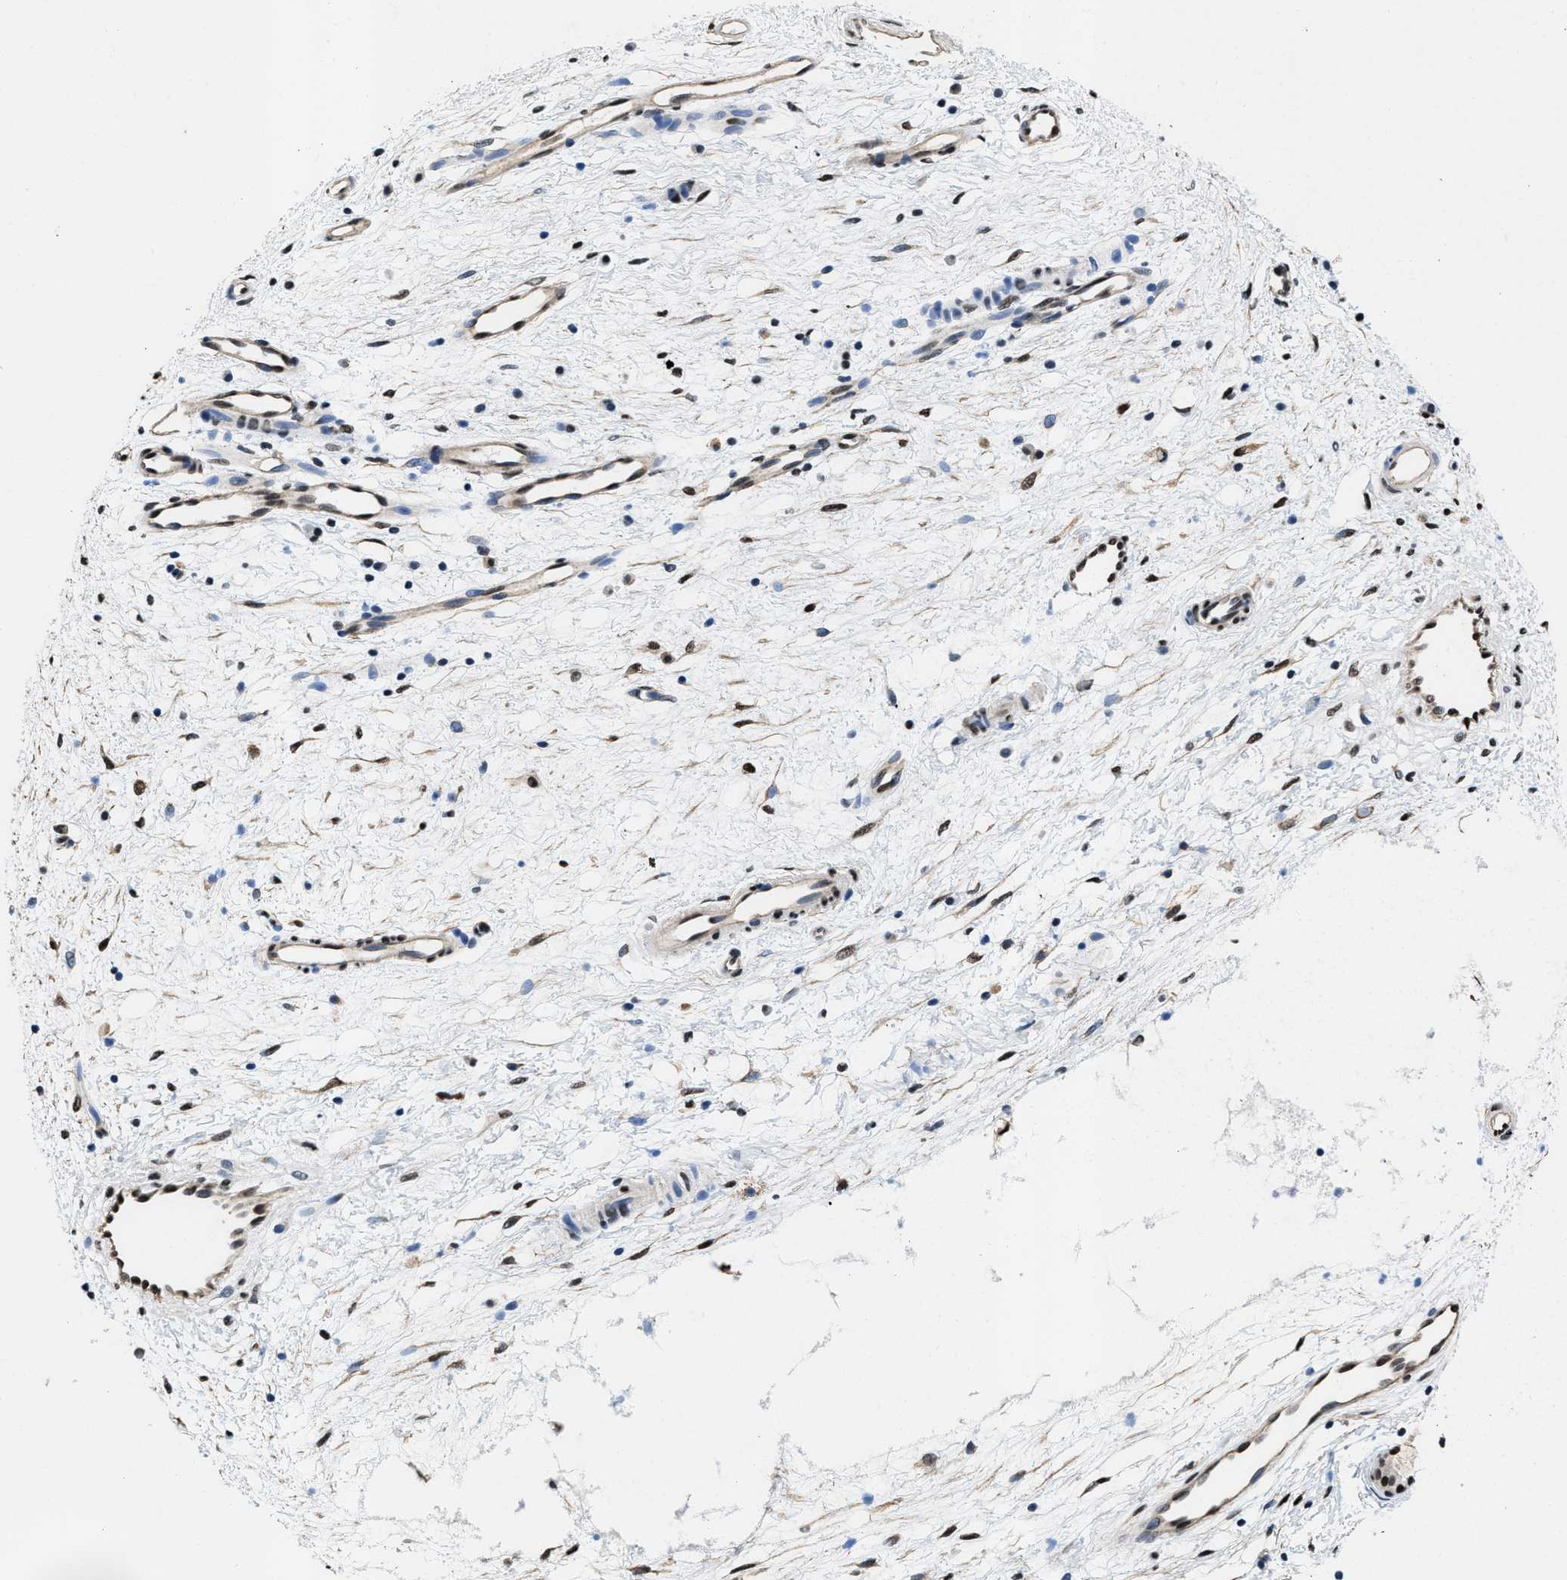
{"staining": {"intensity": "strong", "quantity": ">75%", "location": "nuclear"}, "tissue": "nasopharynx", "cell_type": "Respiratory epithelial cells", "image_type": "normal", "snomed": [{"axis": "morphology", "description": "Normal tissue, NOS"}, {"axis": "topography", "description": "Nasopharynx"}], "caption": "Protein expression analysis of normal nasopharynx shows strong nuclear staining in approximately >75% of respiratory epithelial cells.", "gene": "SAFB", "patient": {"sex": "male", "age": 21}}